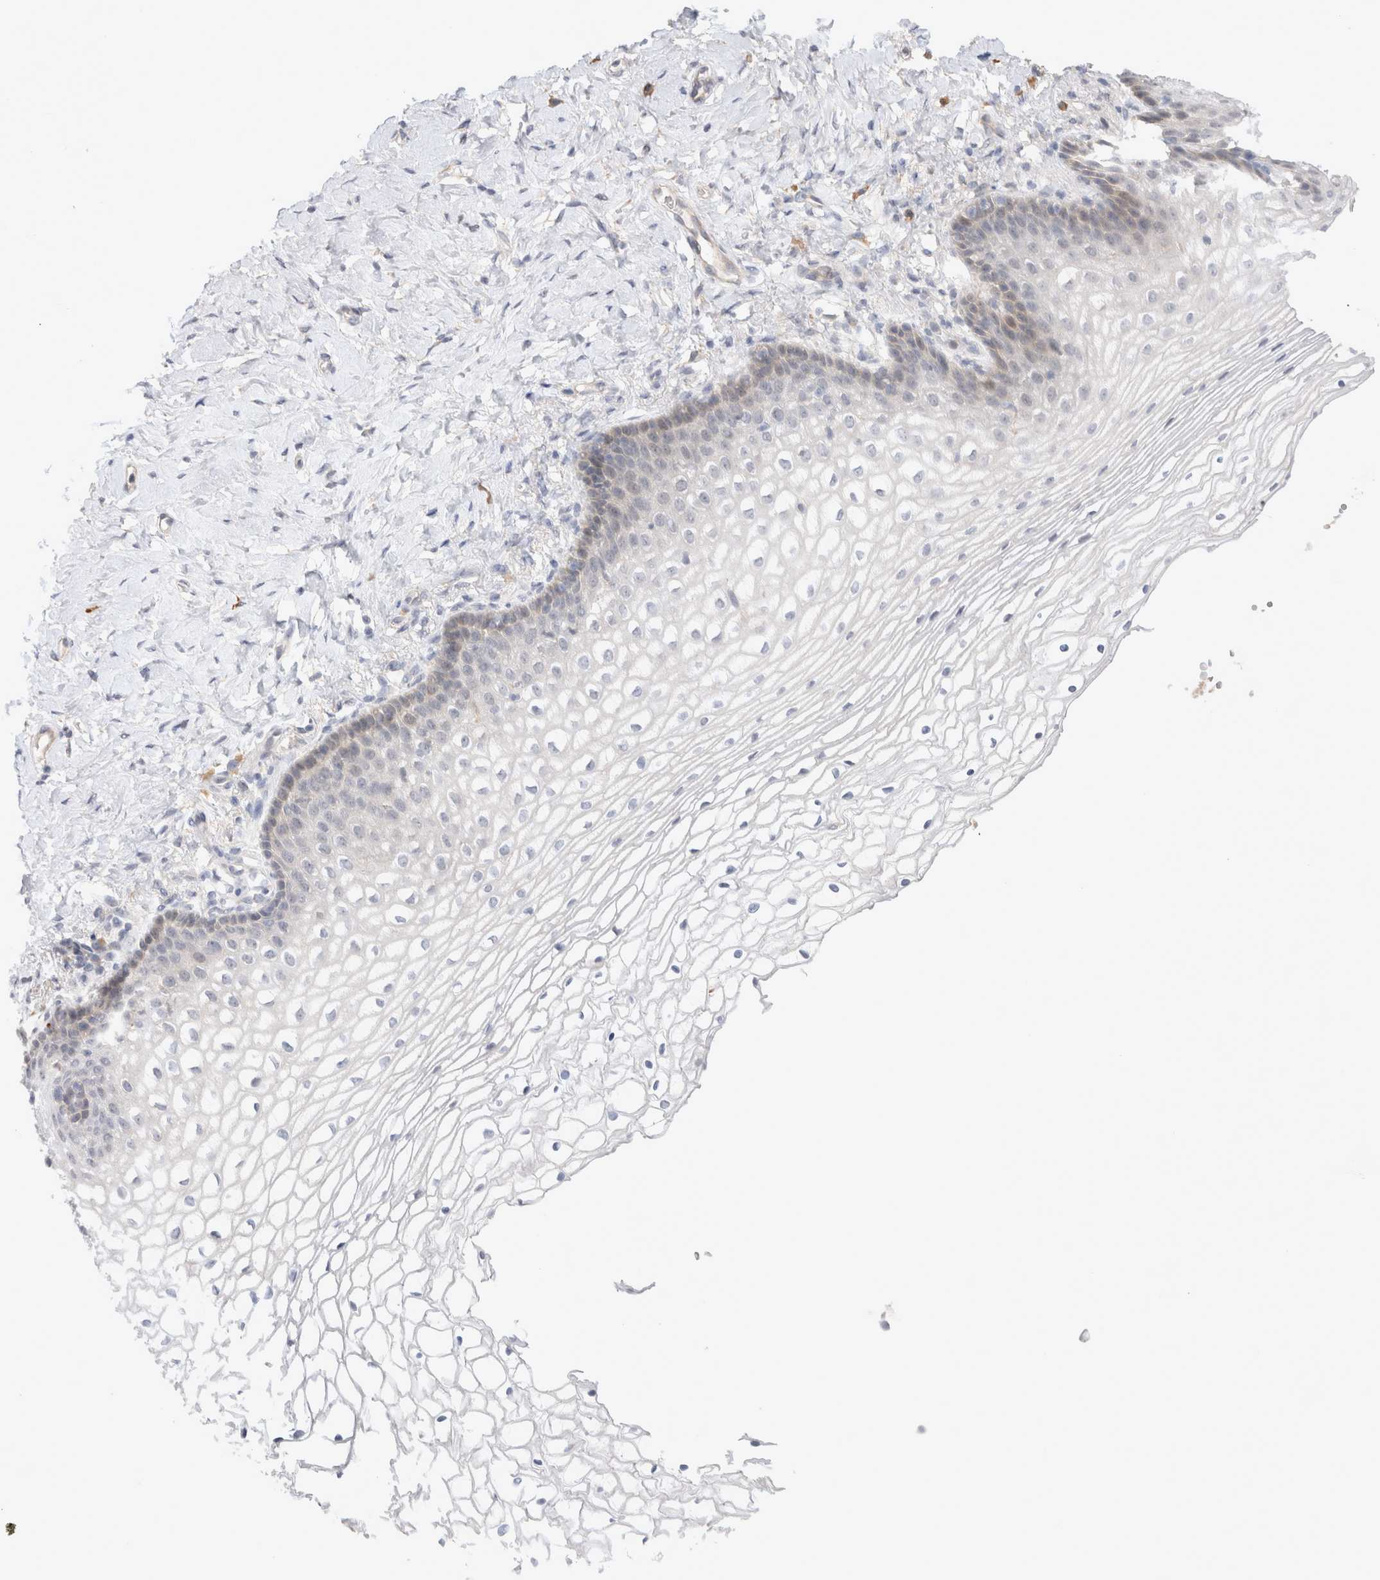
{"staining": {"intensity": "weak", "quantity": "<25%", "location": "cytoplasmic/membranous"}, "tissue": "vagina", "cell_type": "Squamous epithelial cells", "image_type": "normal", "snomed": [{"axis": "morphology", "description": "Normal tissue, NOS"}, {"axis": "topography", "description": "Vagina"}], "caption": "This is a photomicrograph of IHC staining of benign vagina, which shows no positivity in squamous epithelial cells. (DAB immunohistochemistry with hematoxylin counter stain).", "gene": "NEDD4L", "patient": {"sex": "female", "age": 60}}